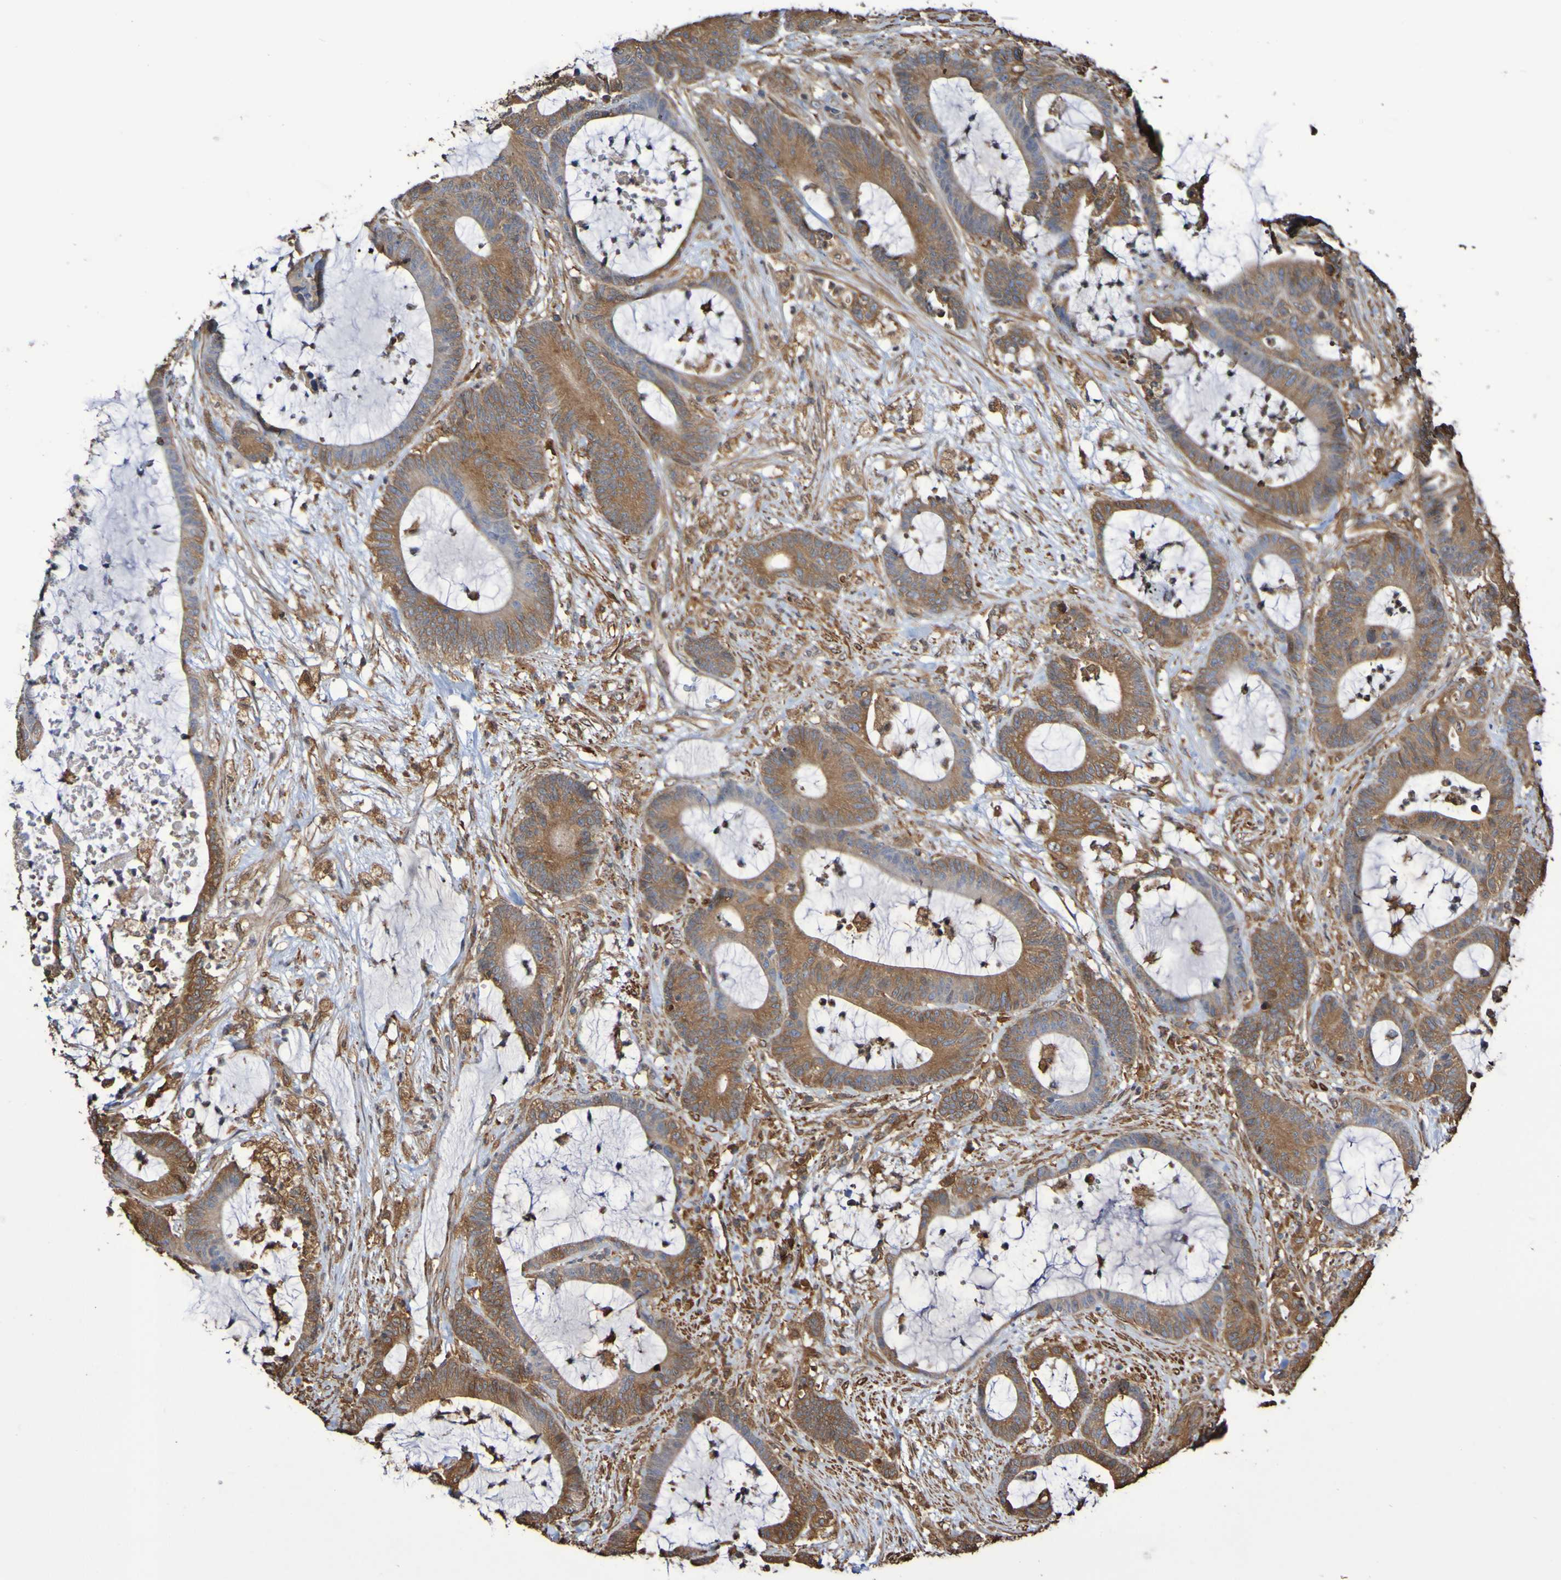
{"staining": {"intensity": "moderate", "quantity": ">75%", "location": "cytoplasmic/membranous"}, "tissue": "colorectal cancer", "cell_type": "Tumor cells", "image_type": "cancer", "snomed": [{"axis": "morphology", "description": "Adenocarcinoma, NOS"}, {"axis": "topography", "description": "Colon"}], "caption": "Tumor cells reveal medium levels of moderate cytoplasmic/membranous expression in about >75% of cells in colorectal cancer.", "gene": "RAB11A", "patient": {"sex": "female", "age": 84}}